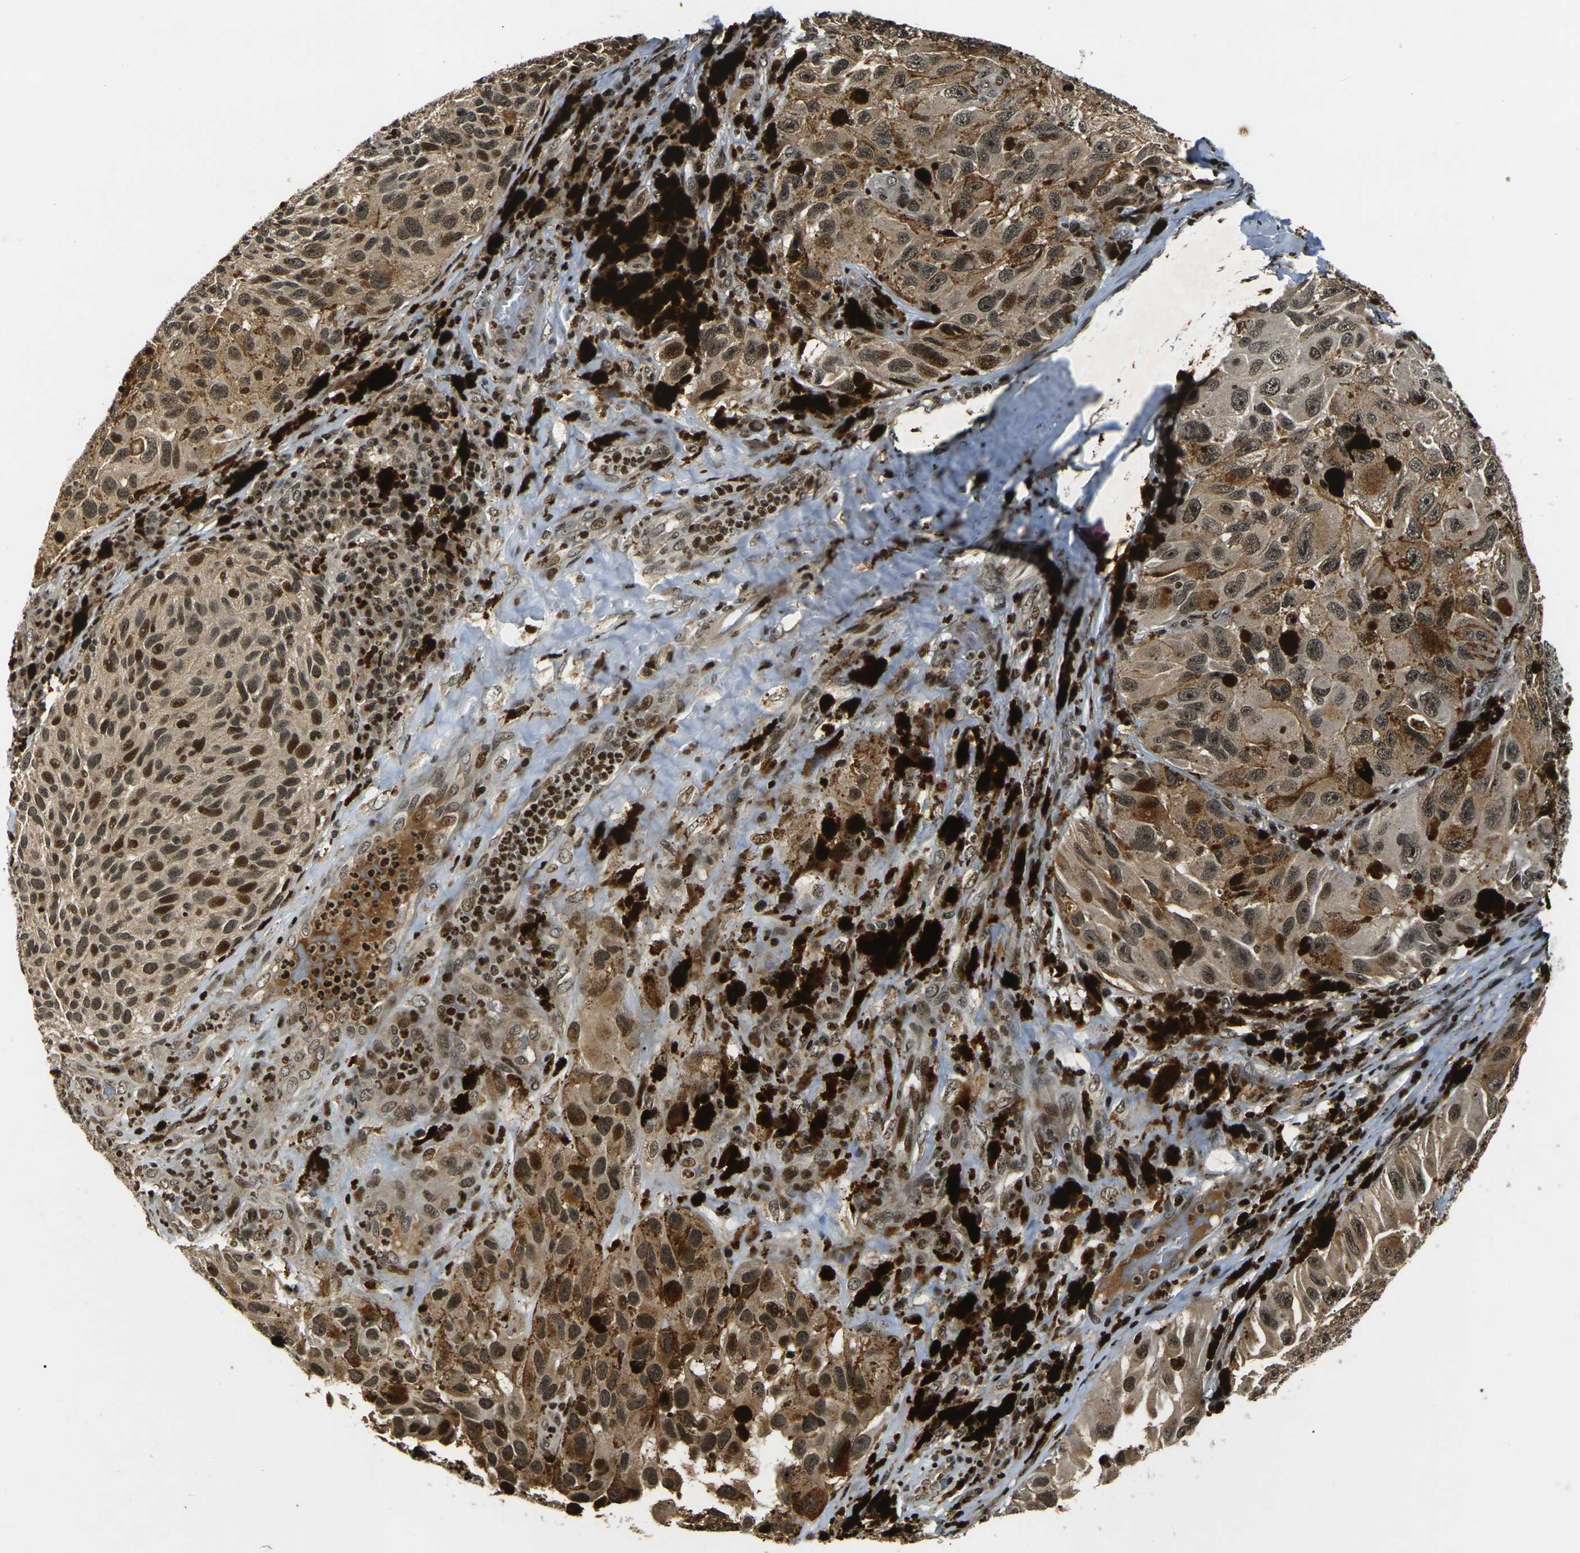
{"staining": {"intensity": "moderate", "quantity": ">75%", "location": "cytoplasmic/membranous,nuclear"}, "tissue": "melanoma", "cell_type": "Tumor cells", "image_type": "cancer", "snomed": [{"axis": "morphology", "description": "Malignant melanoma, NOS"}, {"axis": "topography", "description": "Skin"}], "caption": "A micrograph of malignant melanoma stained for a protein shows moderate cytoplasmic/membranous and nuclear brown staining in tumor cells.", "gene": "ACTL6A", "patient": {"sex": "female", "age": 73}}